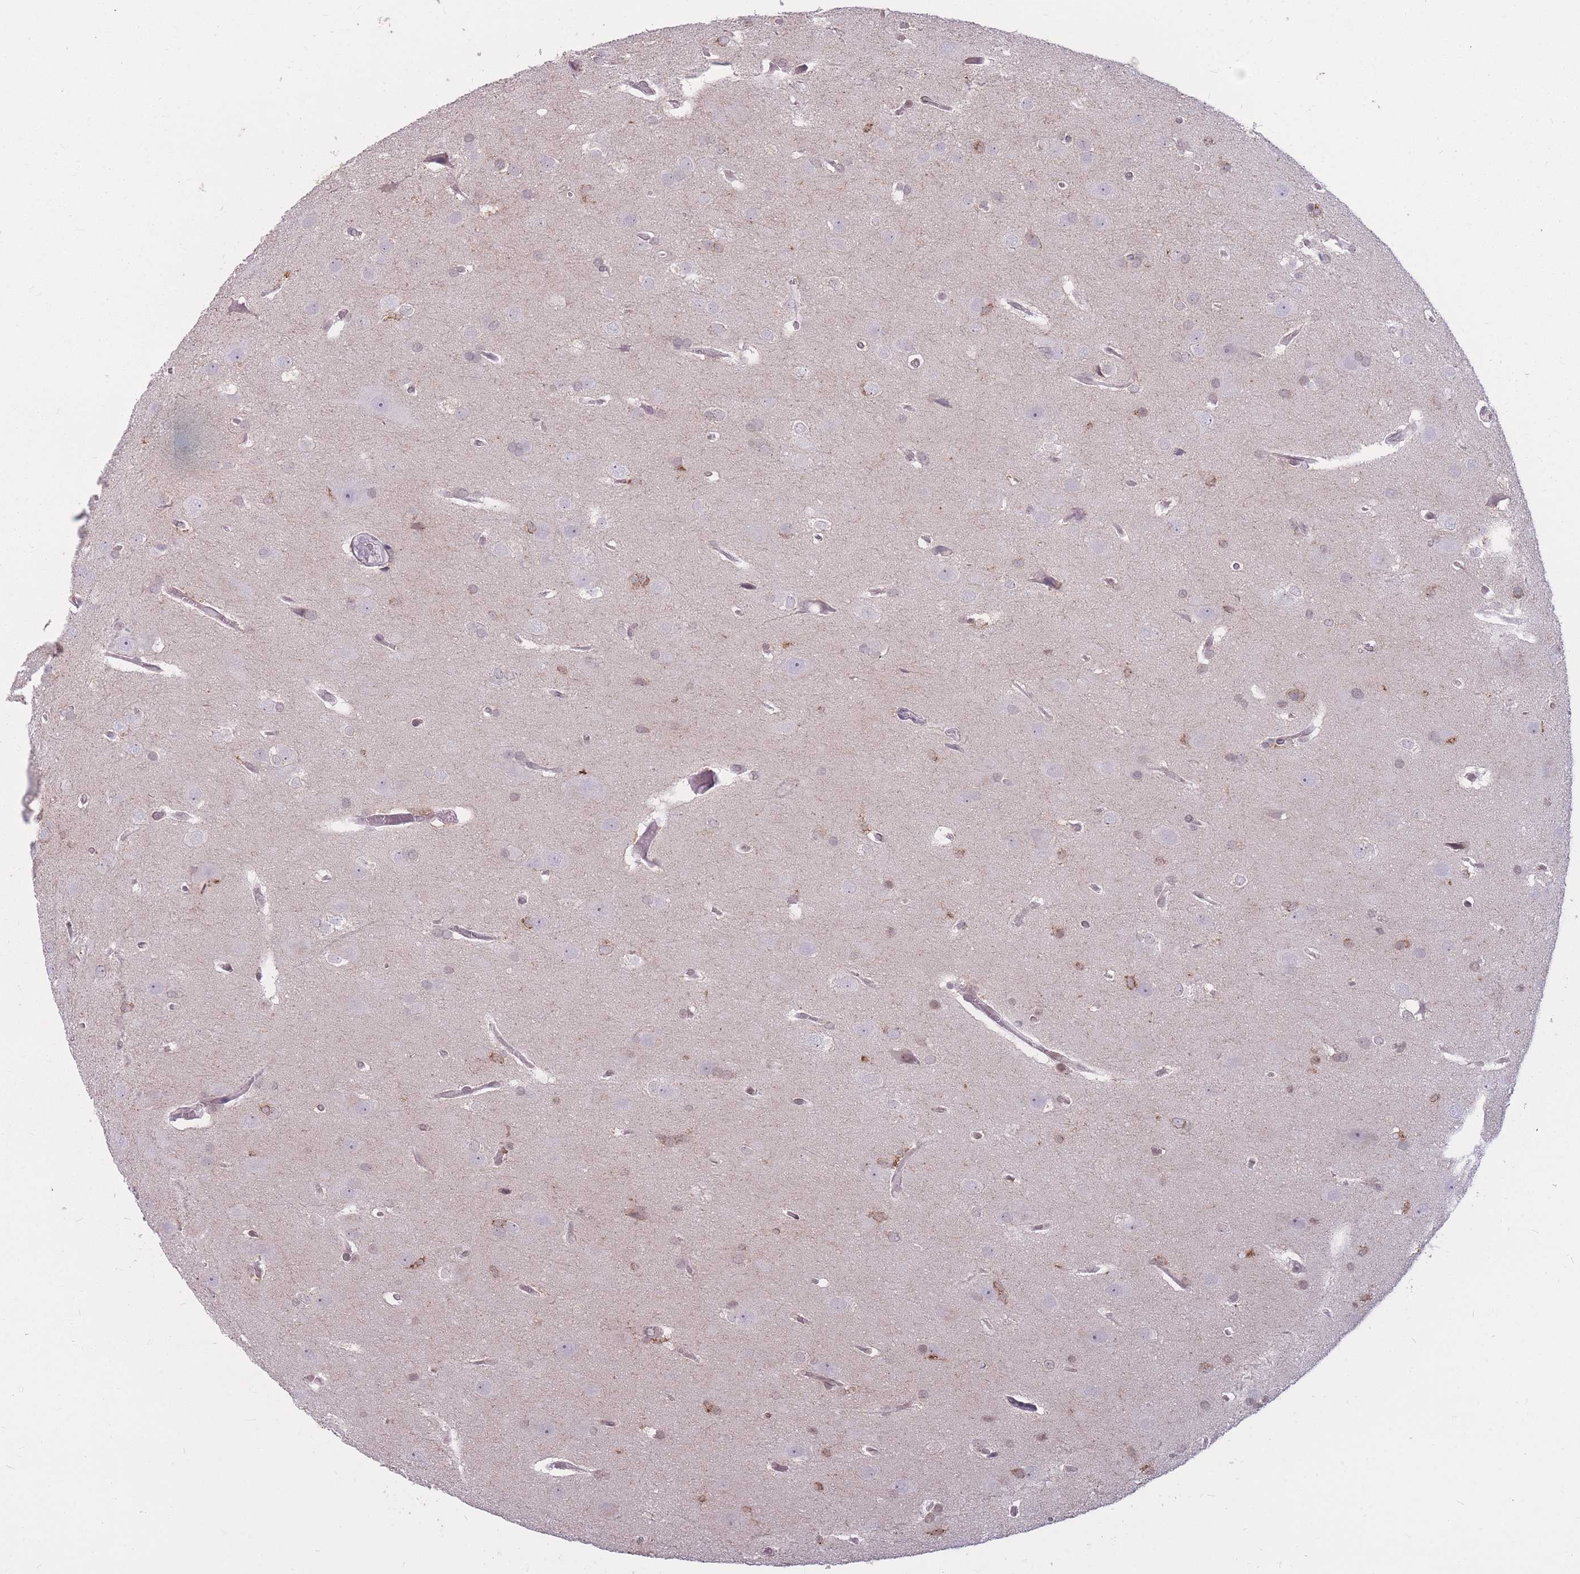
{"staining": {"intensity": "strong", "quantity": "<25%", "location": "cytoplasmic/membranous"}, "tissue": "glioma", "cell_type": "Tumor cells", "image_type": "cancer", "snomed": [{"axis": "morphology", "description": "Glioma, malignant, Low grade"}, {"axis": "topography", "description": "Brain"}], "caption": "A photomicrograph showing strong cytoplasmic/membranous staining in about <25% of tumor cells in malignant glioma (low-grade), as visualized by brown immunohistochemical staining.", "gene": "GNA11", "patient": {"sex": "female", "age": 32}}